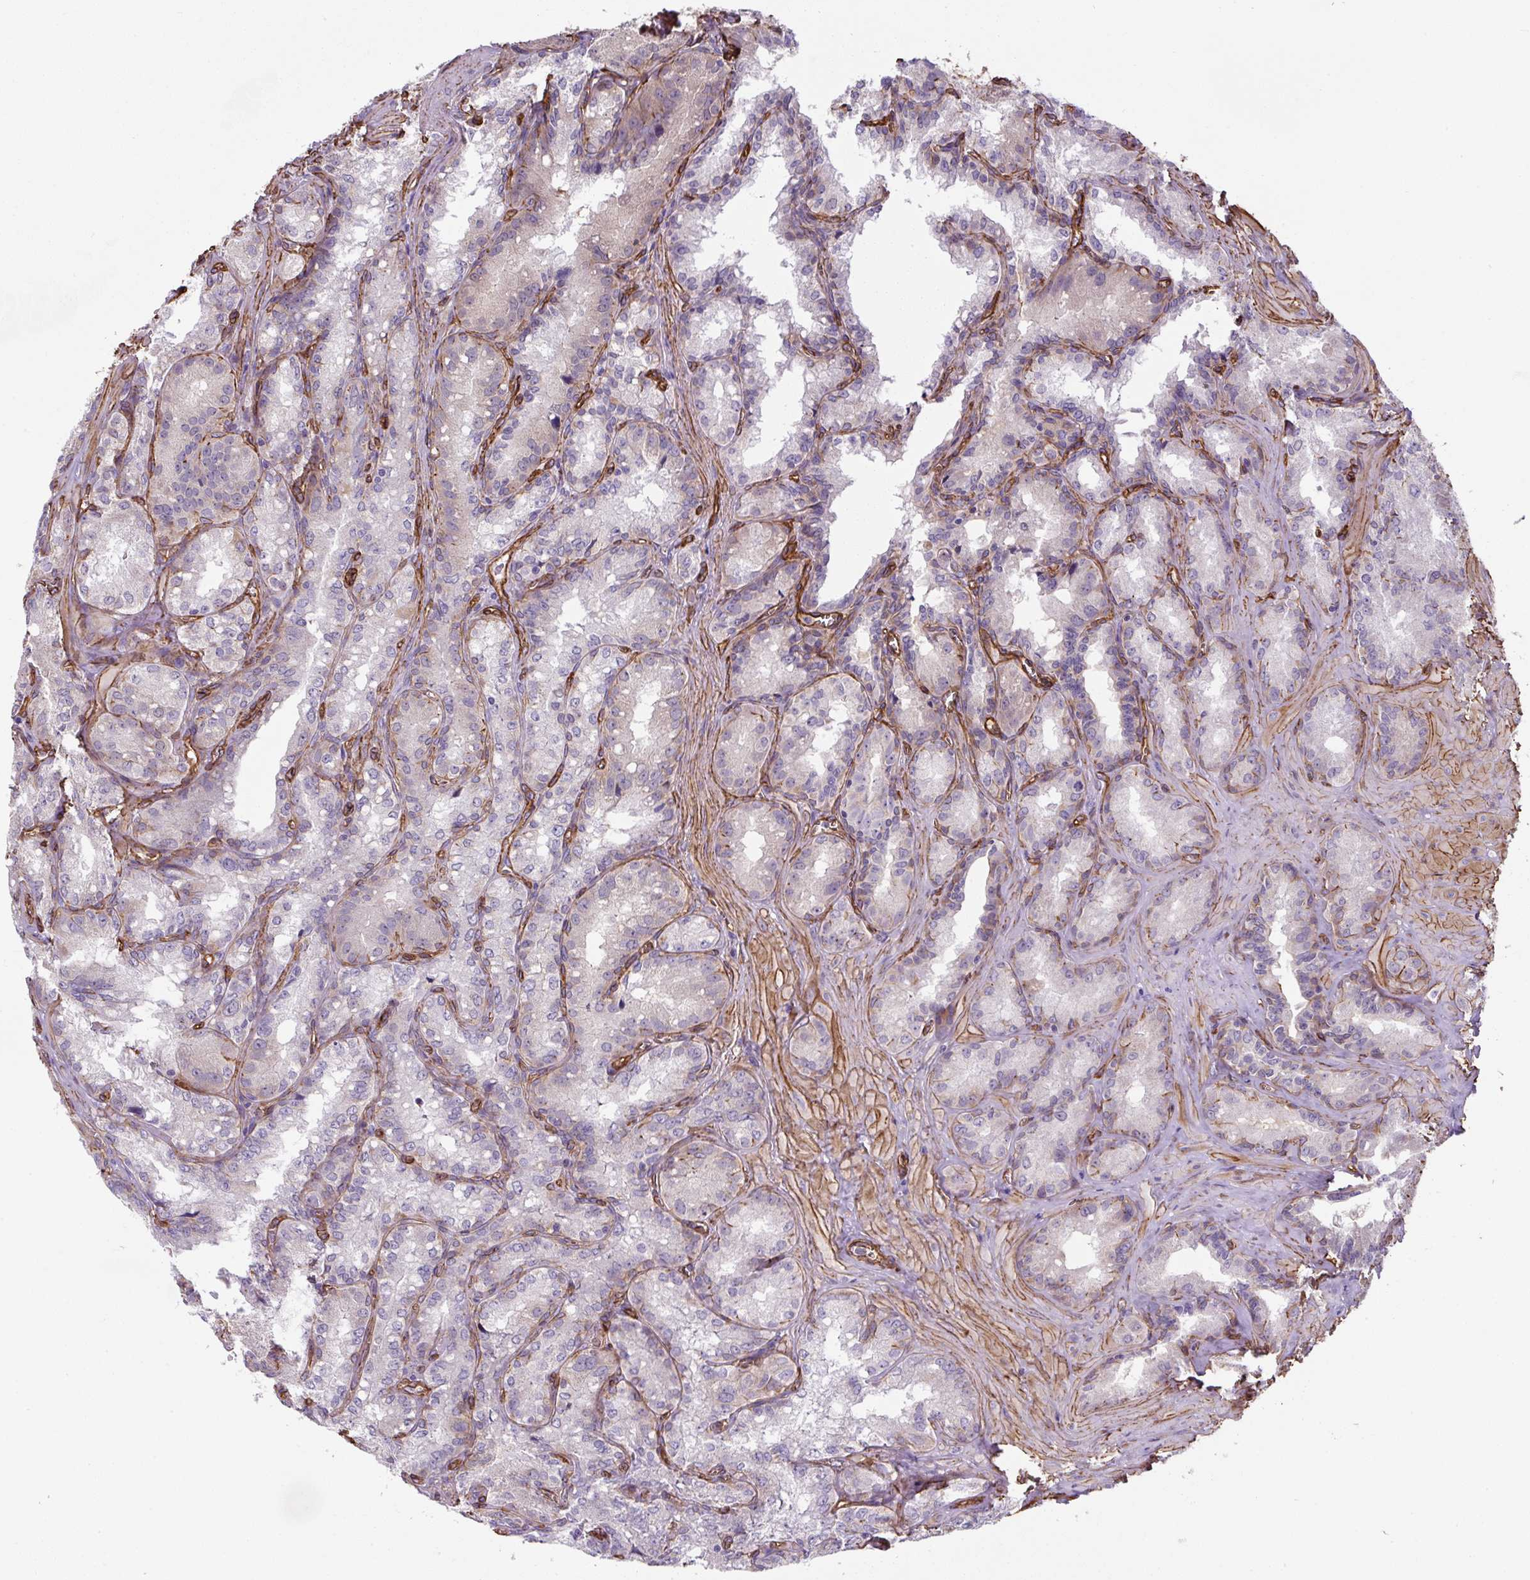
{"staining": {"intensity": "negative", "quantity": "none", "location": "none"}, "tissue": "seminal vesicle", "cell_type": "Glandular cells", "image_type": "normal", "snomed": [{"axis": "morphology", "description": "Normal tissue, NOS"}, {"axis": "topography", "description": "Seminal veicle"}], "caption": "An IHC histopathology image of benign seminal vesicle is shown. There is no staining in glandular cells of seminal vesicle. The staining was performed using DAB (3,3'-diaminobenzidine) to visualize the protein expression in brown, while the nuclei were stained in blue with hematoxylin (Magnification: 20x).", "gene": "ANKUB1", "patient": {"sex": "male", "age": 47}}